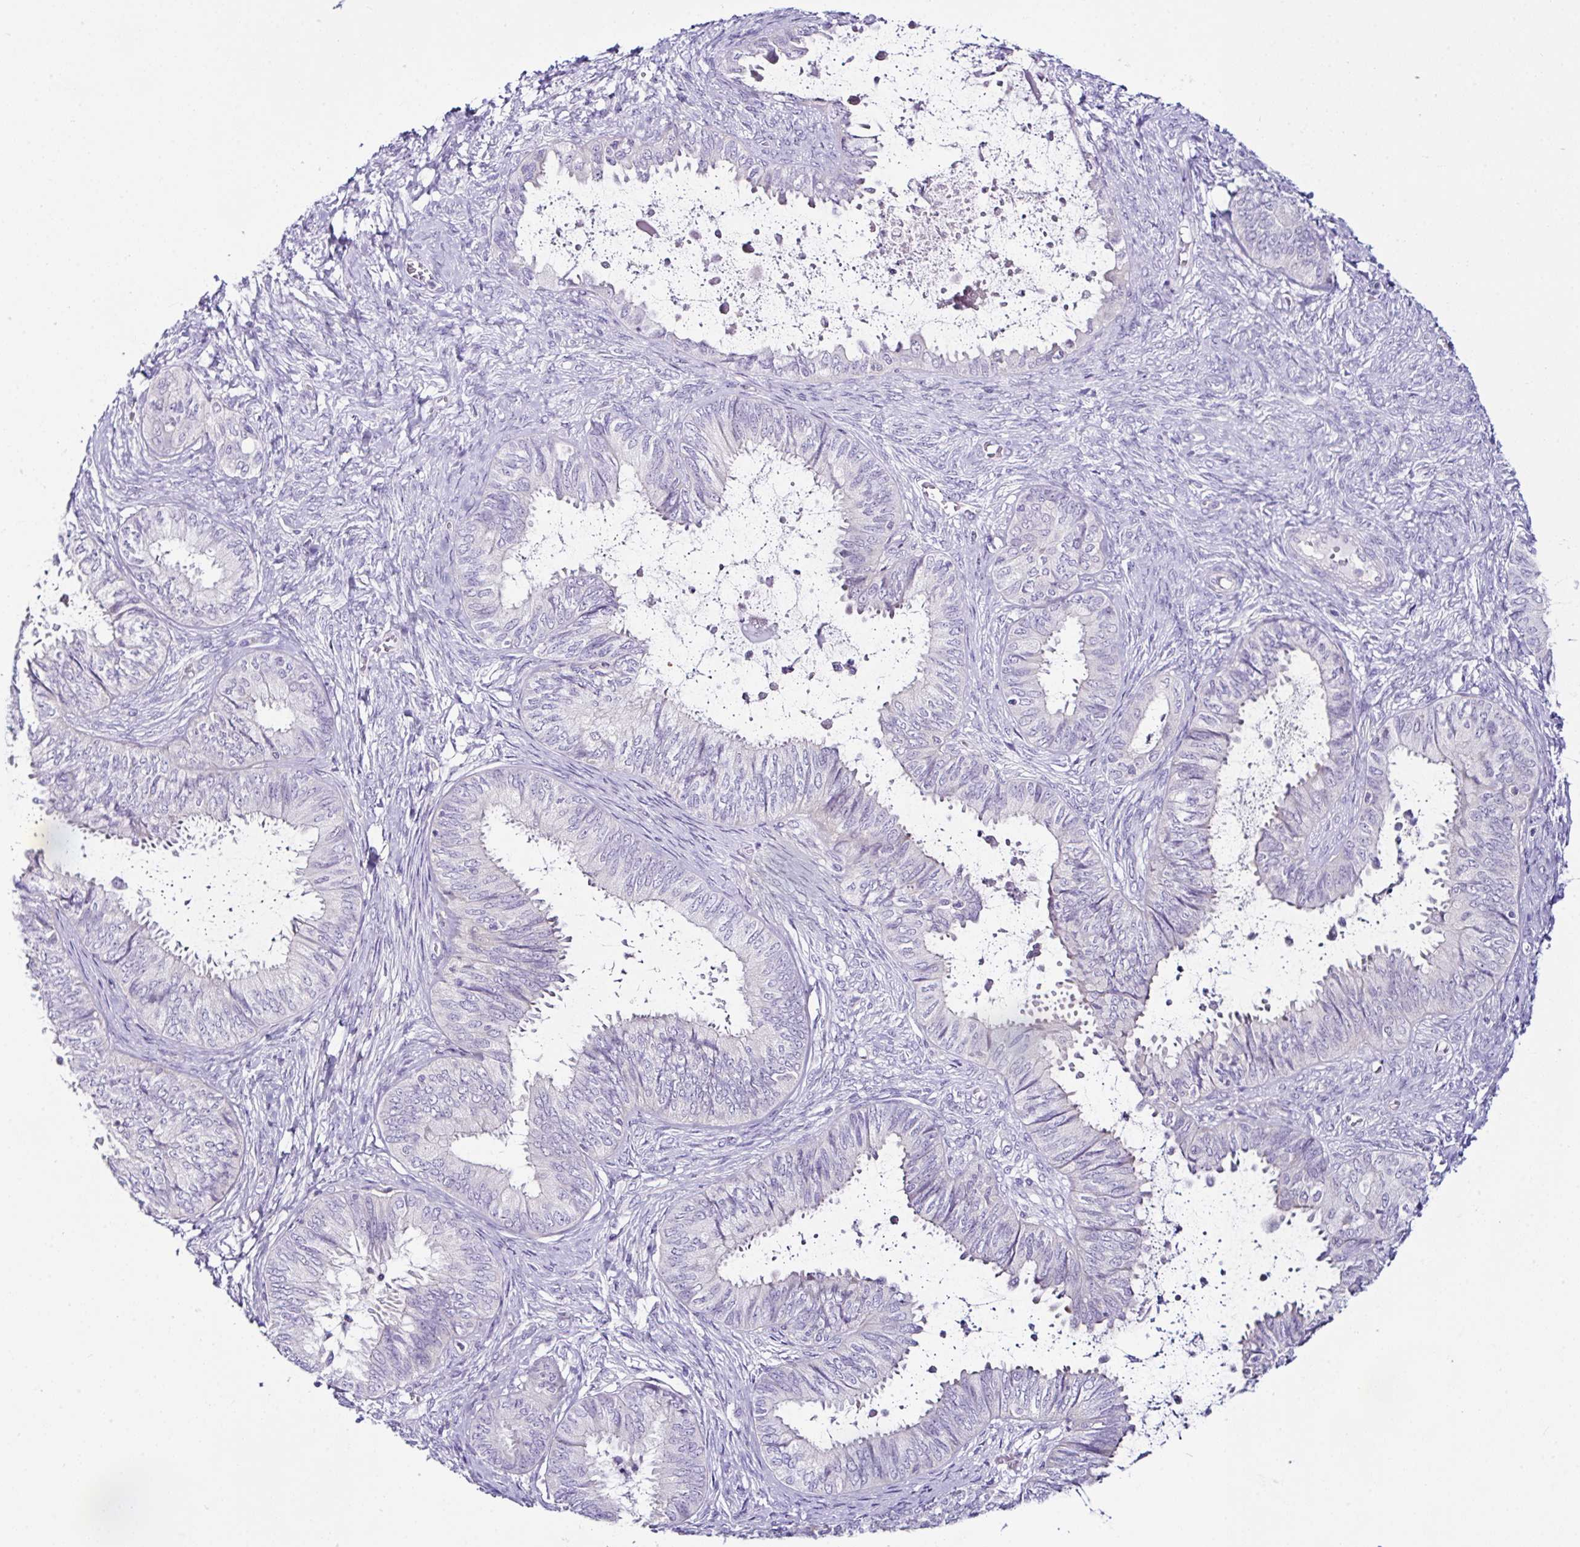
{"staining": {"intensity": "negative", "quantity": "none", "location": "none"}, "tissue": "ovarian cancer", "cell_type": "Tumor cells", "image_type": "cancer", "snomed": [{"axis": "morphology", "description": "Carcinoma, endometroid"}, {"axis": "topography", "description": "Ovary"}], "caption": "The image reveals no significant positivity in tumor cells of ovarian cancer.", "gene": "D2HGDH", "patient": {"sex": "female", "age": 70}}